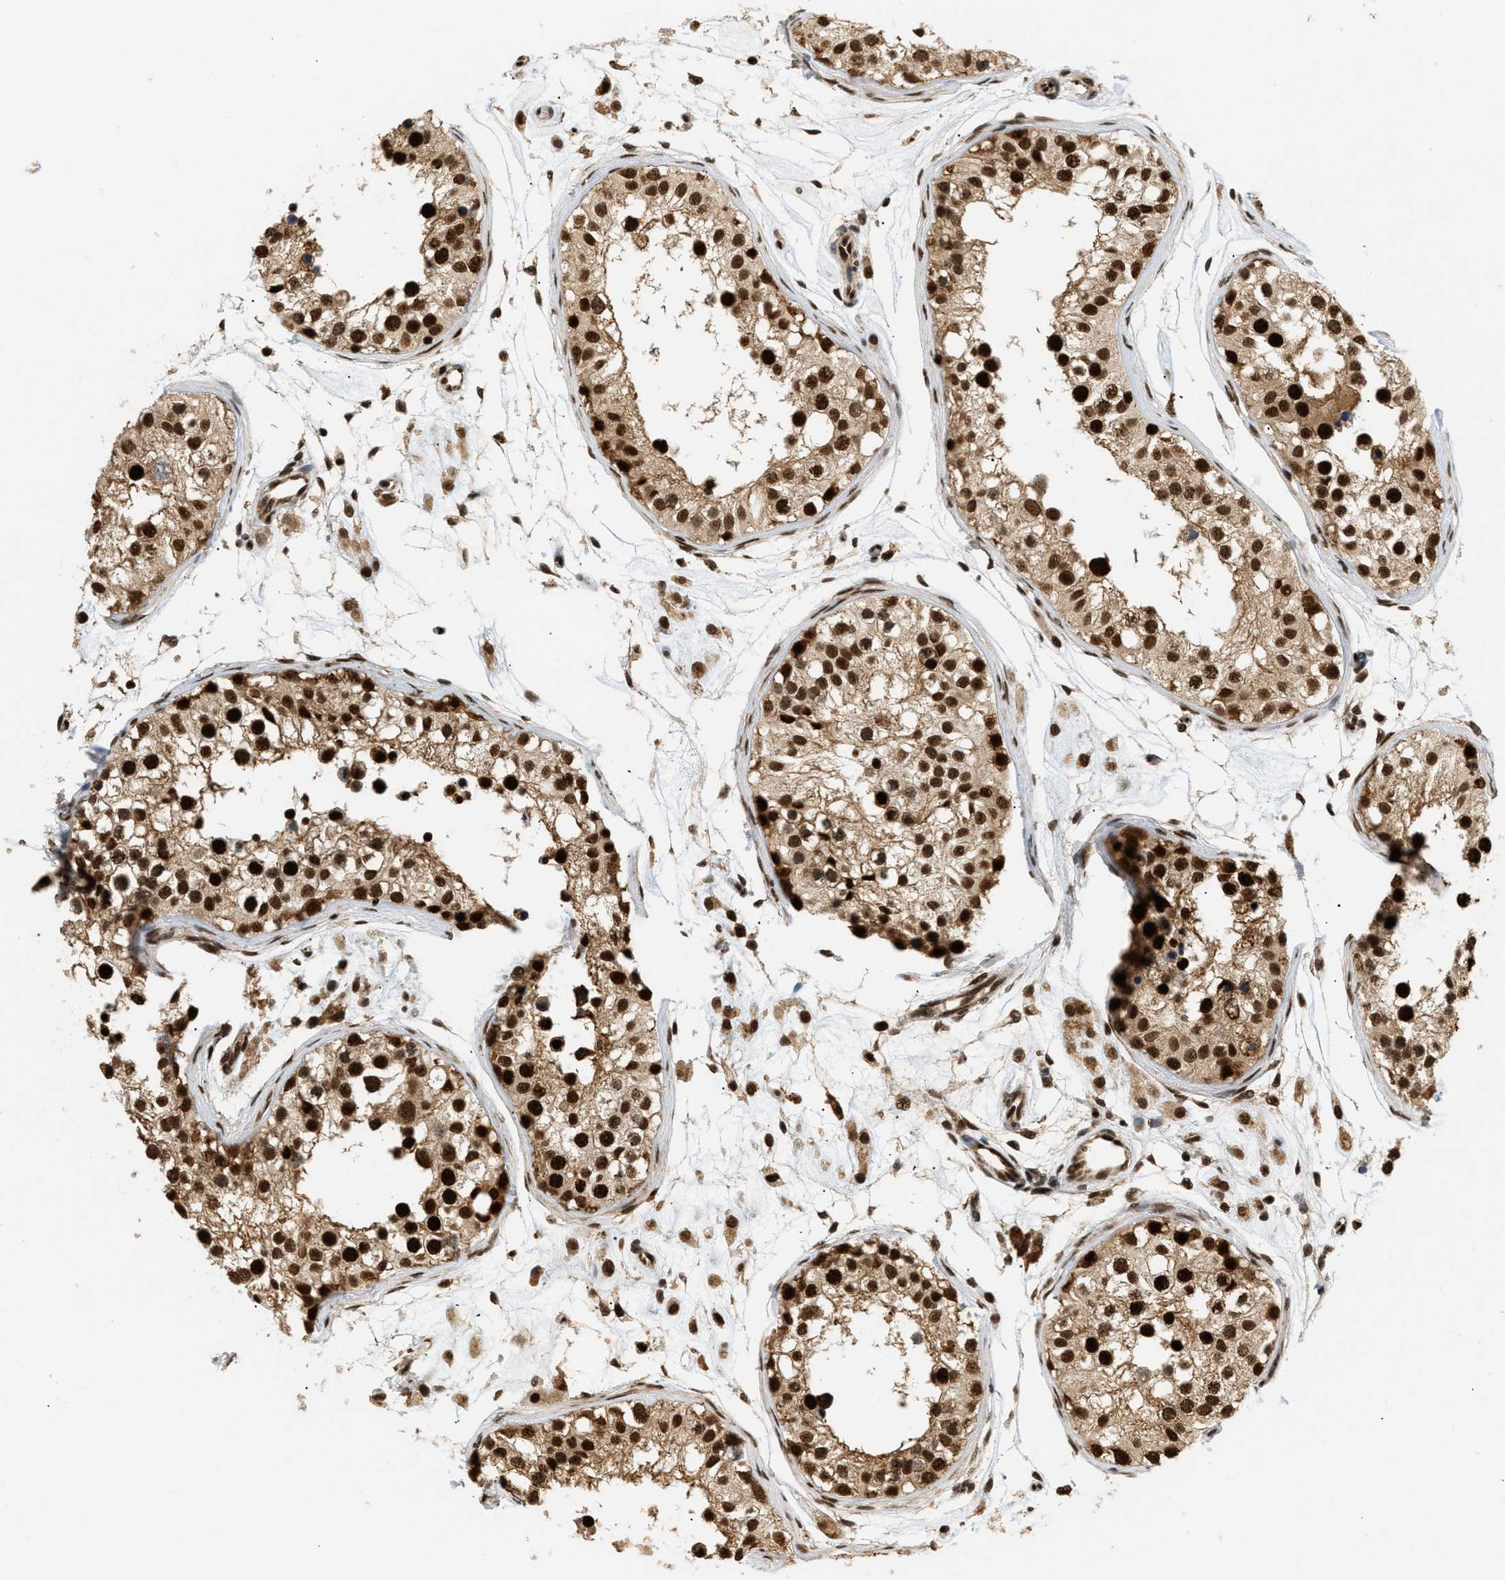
{"staining": {"intensity": "strong", "quantity": ">75%", "location": "cytoplasmic/membranous,nuclear"}, "tissue": "testis", "cell_type": "Cells in seminiferous ducts", "image_type": "normal", "snomed": [{"axis": "morphology", "description": "Normal tissue, NOS"}, {"axis": "morphology", "description": "Adenocarcinoma, metastatic, NOS"}, {"axis": "topography", "description": "Testis"}], "caption": "Normal testis displays strong cytoplasmic/membranous,nuclear positivity in approximately >75% of cells in seminiferous ducts The protein is shown in brown color, while the nuclei are stained blue..", "gene": "RBM5", "patient": {"sex": "male", "age": 26}}